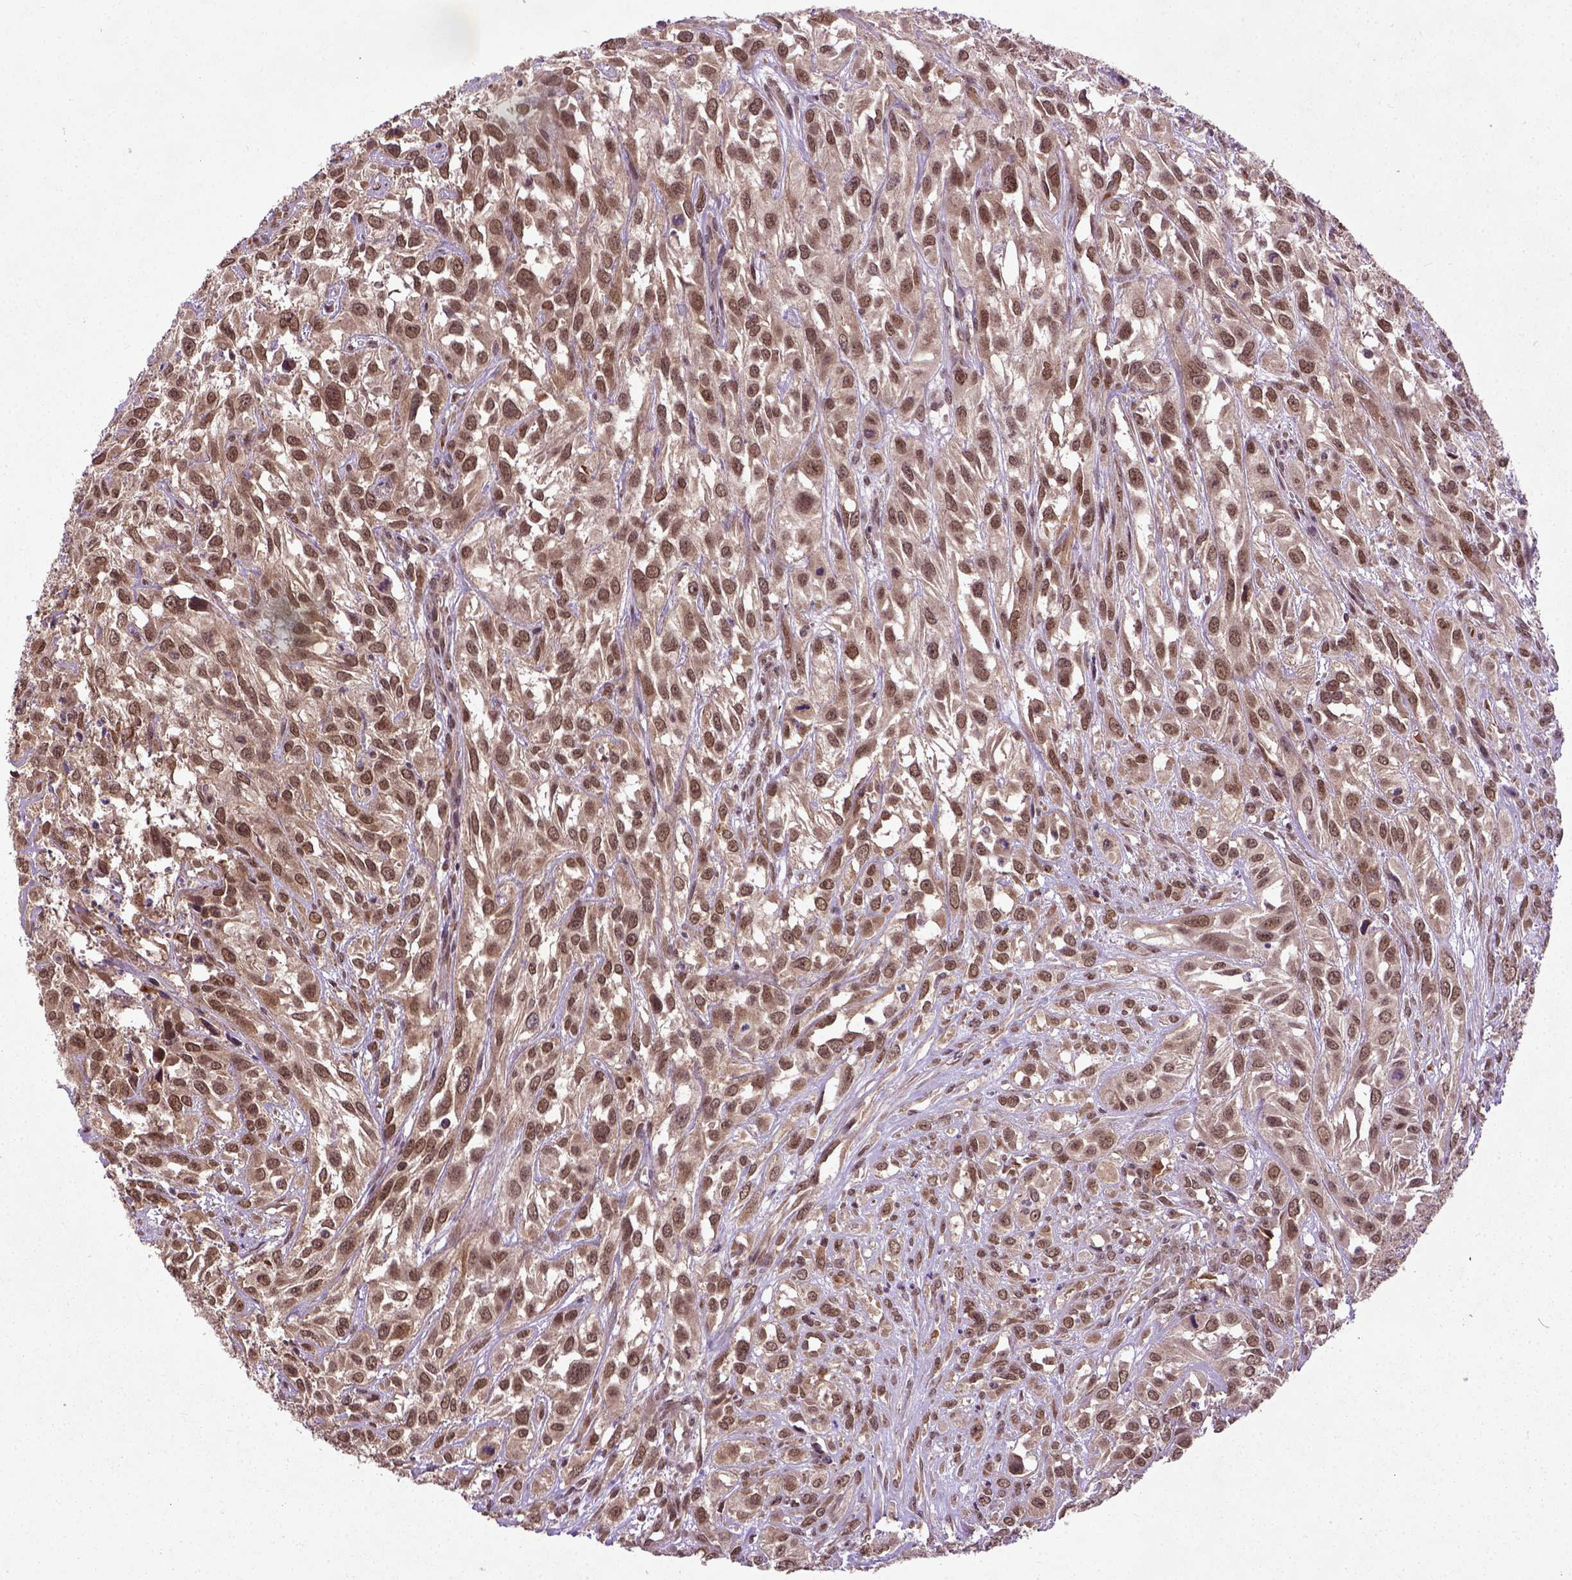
{"staining": {"intensity": "moderate", "quantity": ">75%", "location": "cytoplasmic/membranous,nuclear"}, "tissue": "urothelial cancer", "cell_type": "Tumor cells", "image_type": "cancer", "snomed": [{"axis": "morphology", "description": "Urothelial carcinoma, High grade"}, {"axis": "topography", "description": "Urinary bladder"}], "caption": "Immunohistochemical staining of human high-grade urothelial carcinoma shows medium levels of moderate cytoplasmic/membranous and nuclear expression in about >75% of tumor cells.", "gene": "UBA3", "patient": {"sex": "male", "age": 67}}